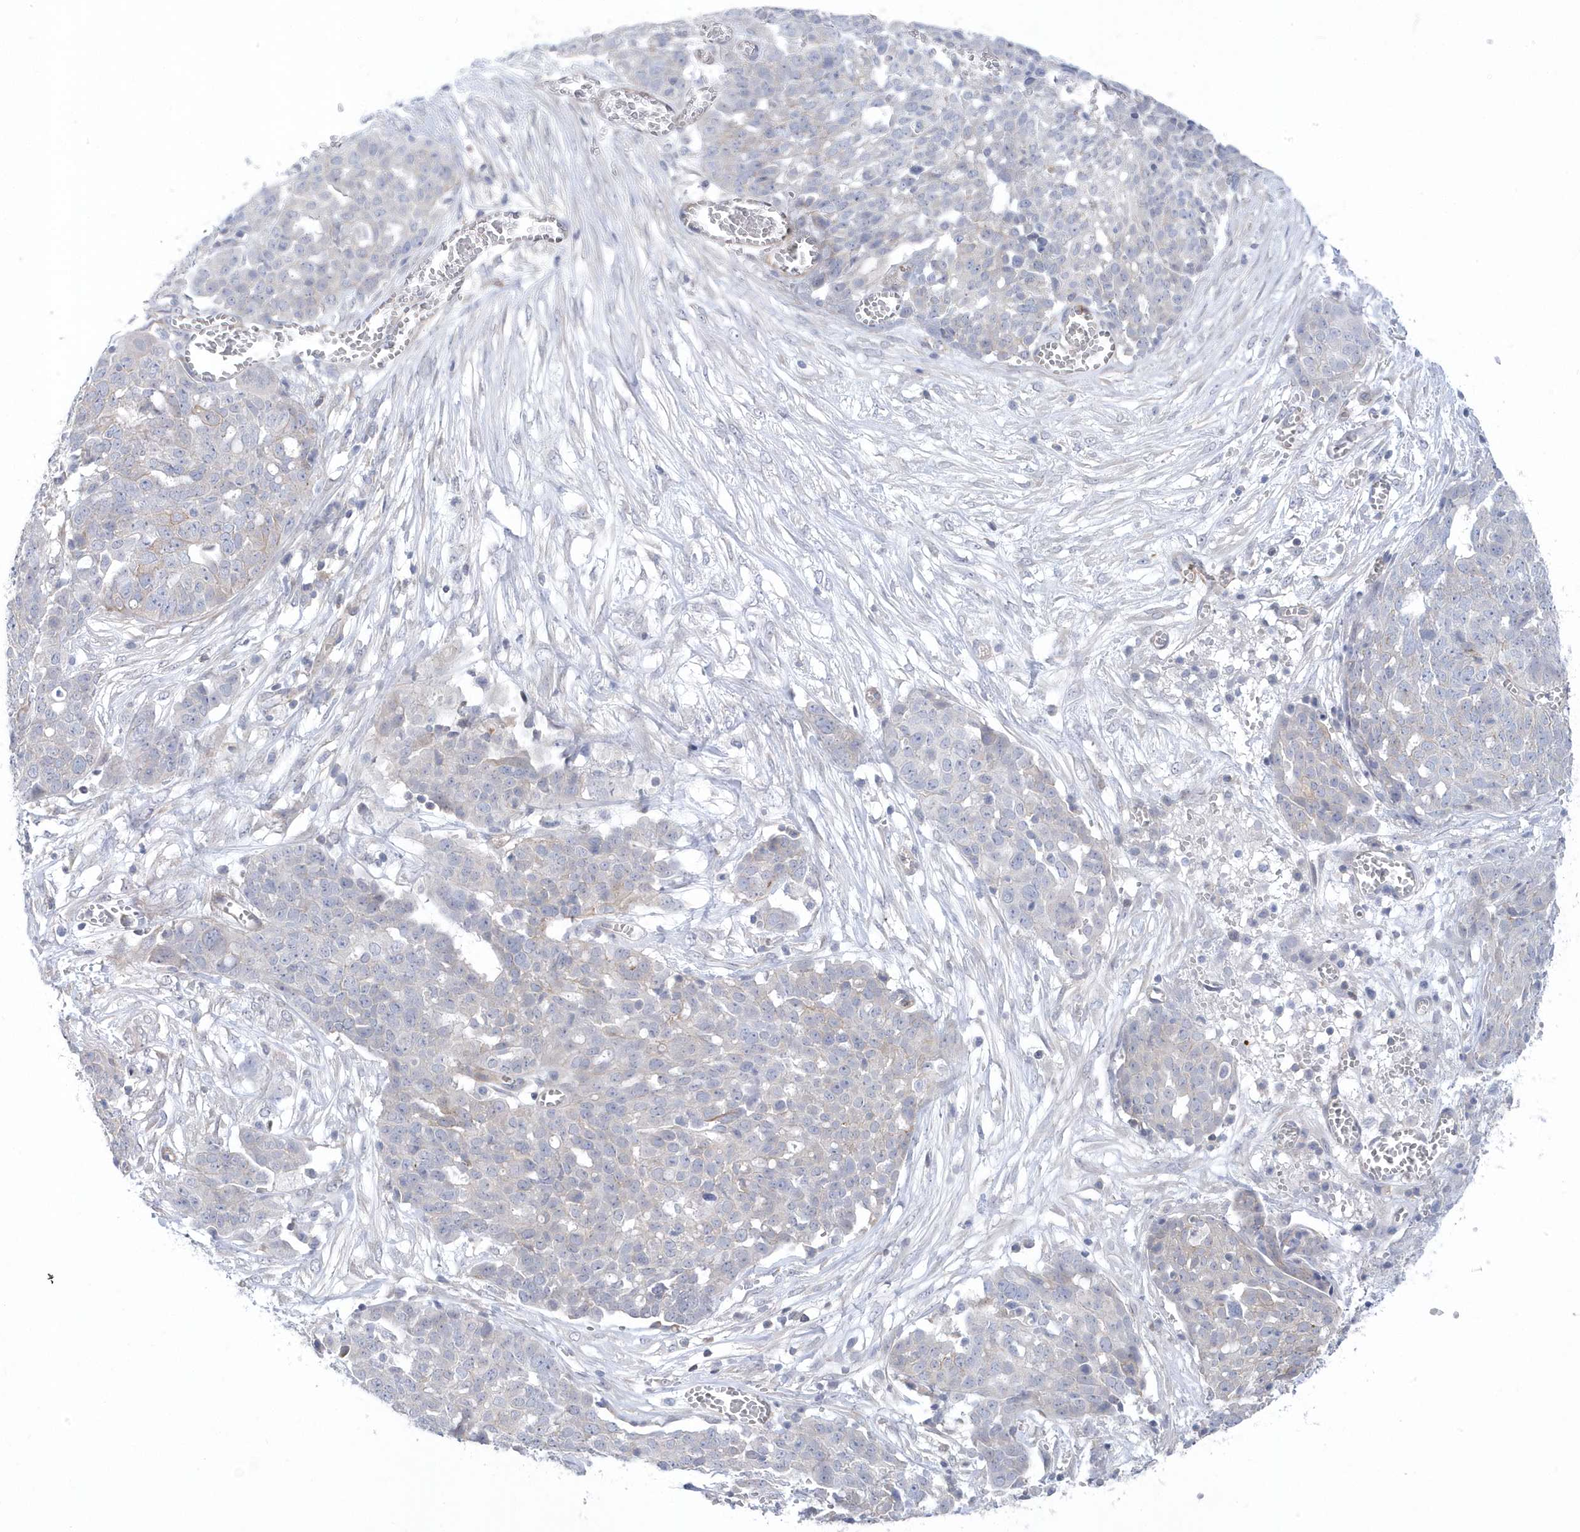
{"staining": {"intensity": "negative", "quantity": "none", "location": "none"}, "tissue": "ovarian cancer", "cell_type": "Tumor cells", "image_type": "cancer", "snomed": [{"axis": "morphology", "description": "Cystadenocarcinoma, serous, NOS"}, {"axis": "topography", "description": "Soft tissue"}, {"axis": "topography", "description": "Ovary"}], "caption": "Immunohistochemistry (IHC) histopathology image of neoplastic tissue: human ovarian cancer (serous cystadenocarcinoma) stained with DAB reveals no significant protein expression in tumor cells.", "gene": "ANAPC1", "patient": {"sex": "female", "age": 57}}